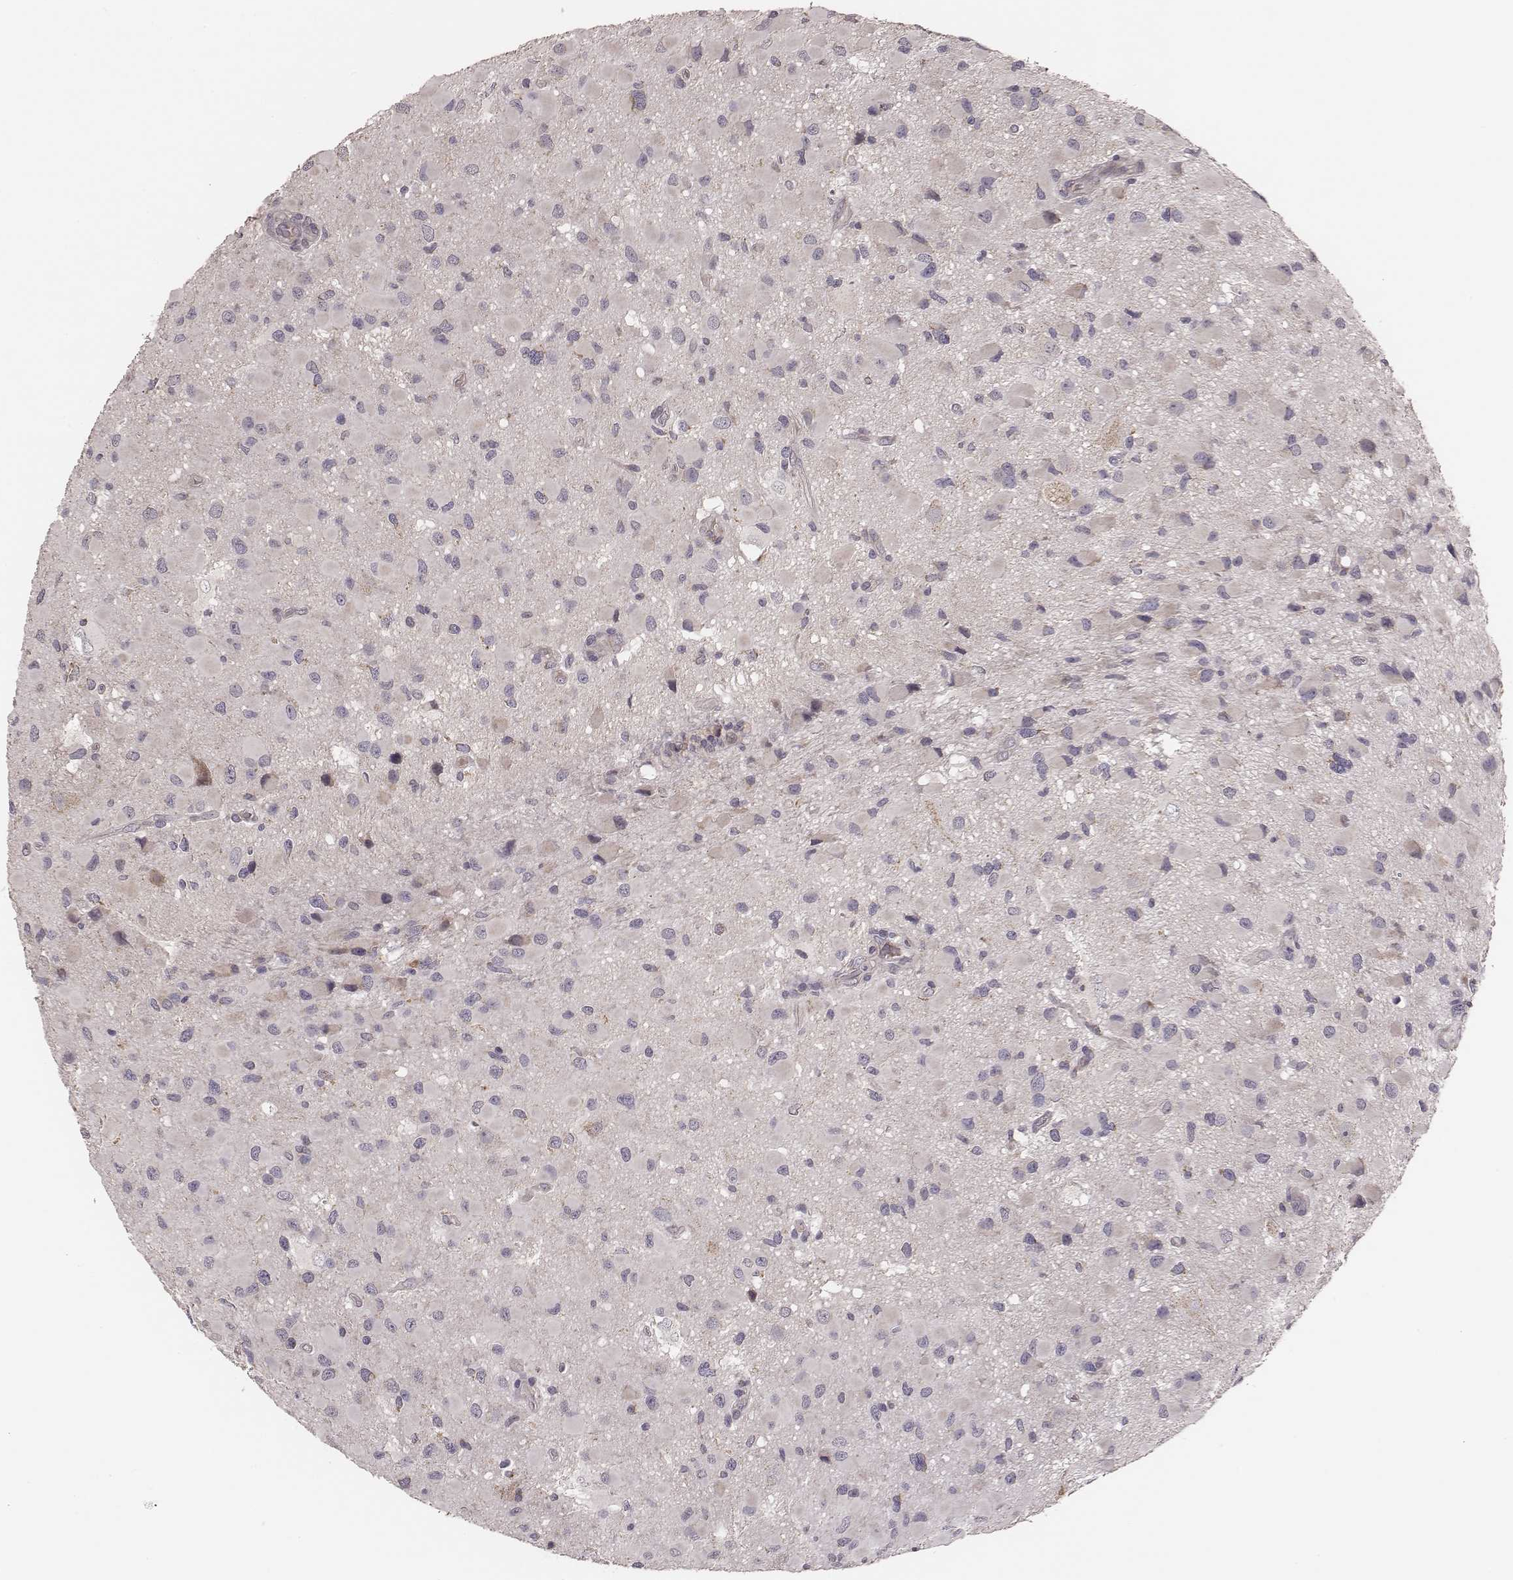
{"staining": {"intensity": "negative", "quantity": "none", "location": "none"}, "tissue": "glioma", "cell_type": "Tumor cells", "image_type": "cancer", "snomed": [{"axis": "morphology", "description": "Glioma, malignant, Low grade"}, {"axis": "topography", "description": "Brain"}], "caption": "A high-resolution image shows immunohistochemistry staining of glioma, which demonstrates no significant staining in tumor cells.", "gene": "HAVCR1", "patient": {"sex": "female", "age": 32}}